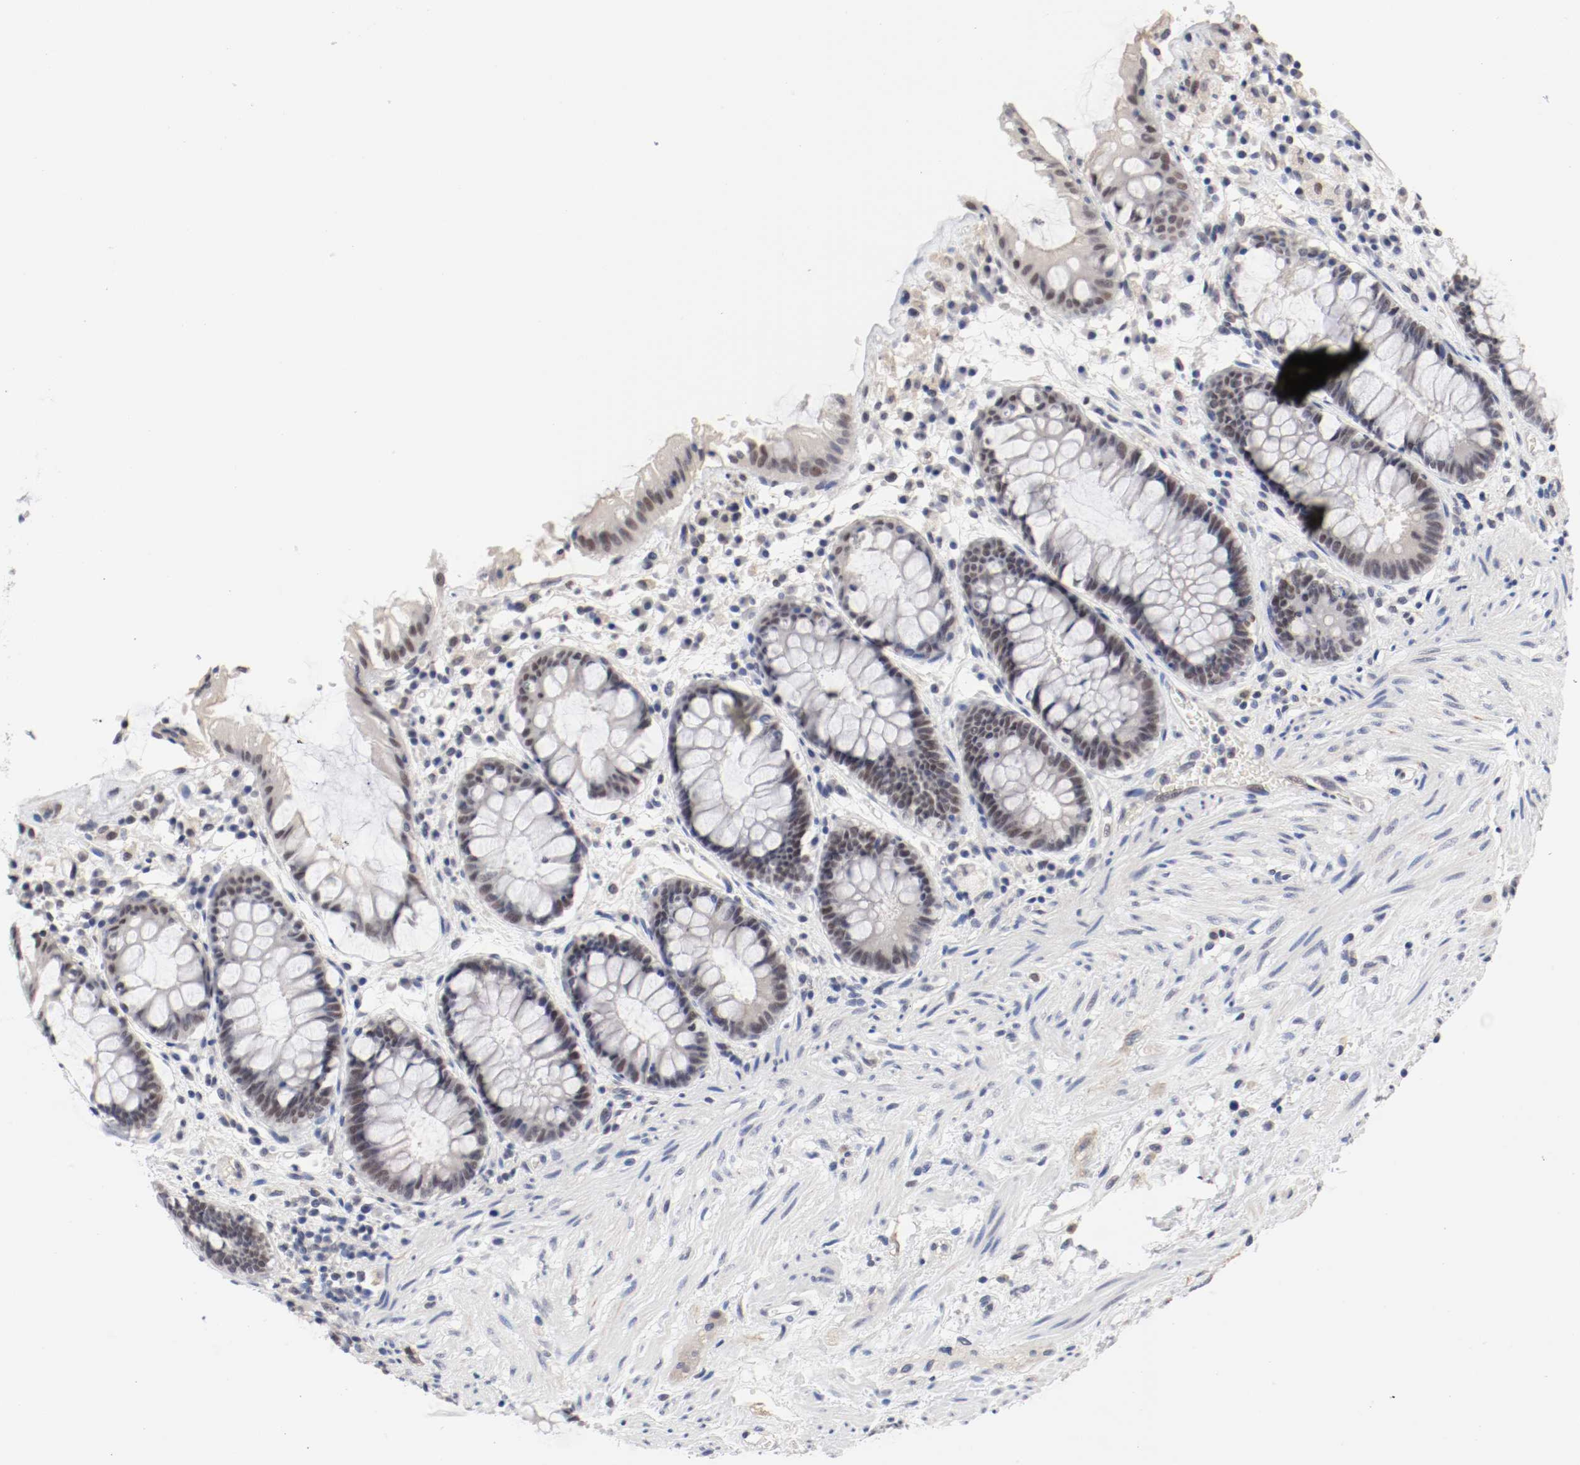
{"staining": {"intensity": "weak", "quantity": "<25%", "location": "nuclear"}, "tissue": "rectum", "cell_type": "Glandular cells", "image_type": "normal", "snomed": [{"axis": "morphology", "description": "Normal tissue, NOS"}, {"axis": "topography", "description": "Rectum"}], "caption": "Unremarkable rectum was stained to show a protein in brown. There is no significant staining in glandular cells.", "gene": "ANKLE2", "patient": {"sex": "female", "age": 46}}